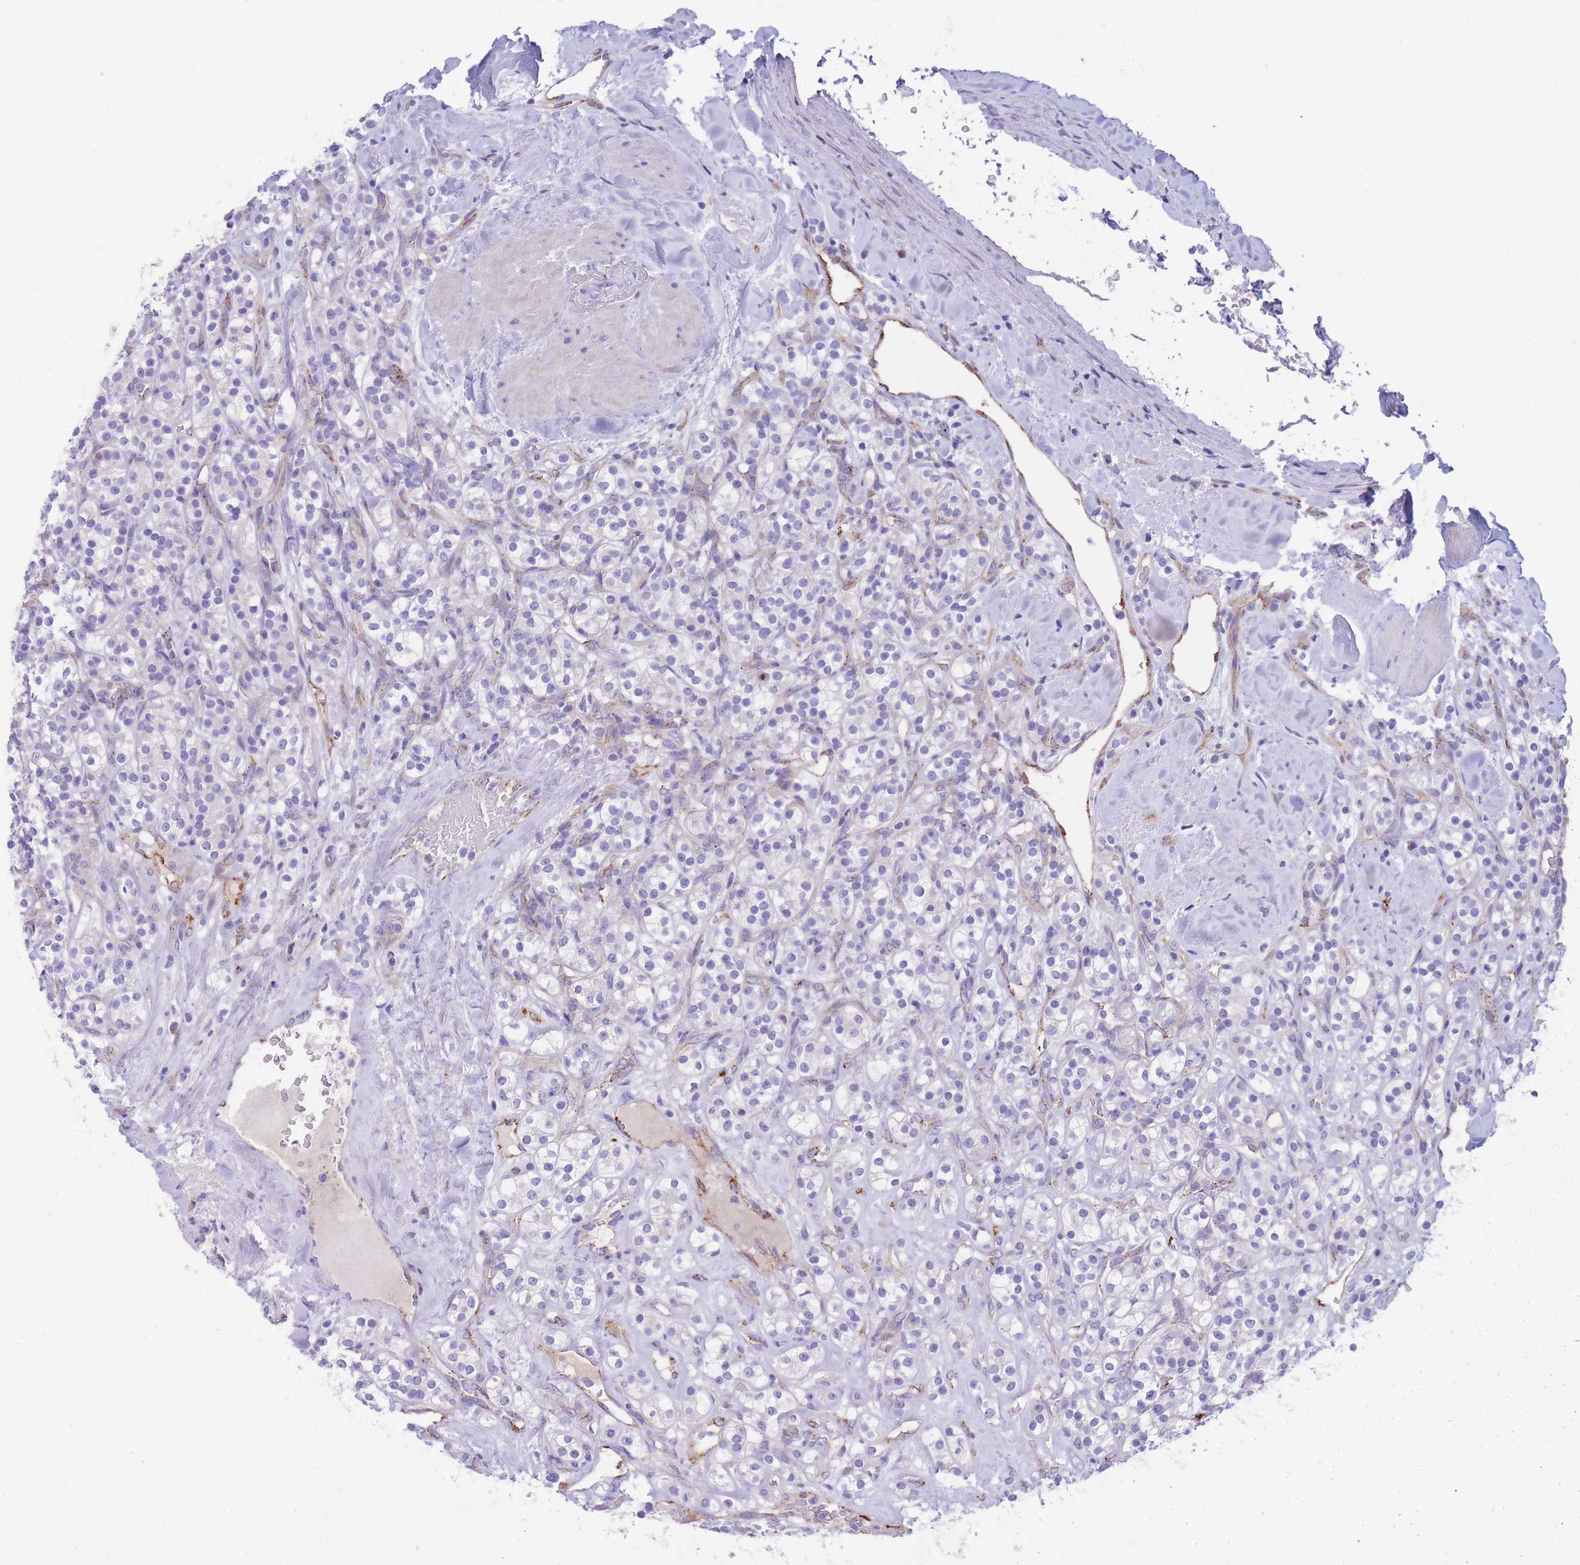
{"staining": {"intensity": "negative", "quantity": "none", "location": "none"}, "tissue": "renal cancer", "cell_type": "Tumor cells", "image_type": "cancer", "snomed": [{"axis": "morphology", "description": "Adenocarcinoma, NOS"}, {"axis": "topography", "description": "Kidney"}], "caption": "Immunohistochemical staining of adenocarcinoma (renal) exhibits no significant staining in tumor cells.", "gene": "DET1", "patient": {"sex": "male", "age": 77}}